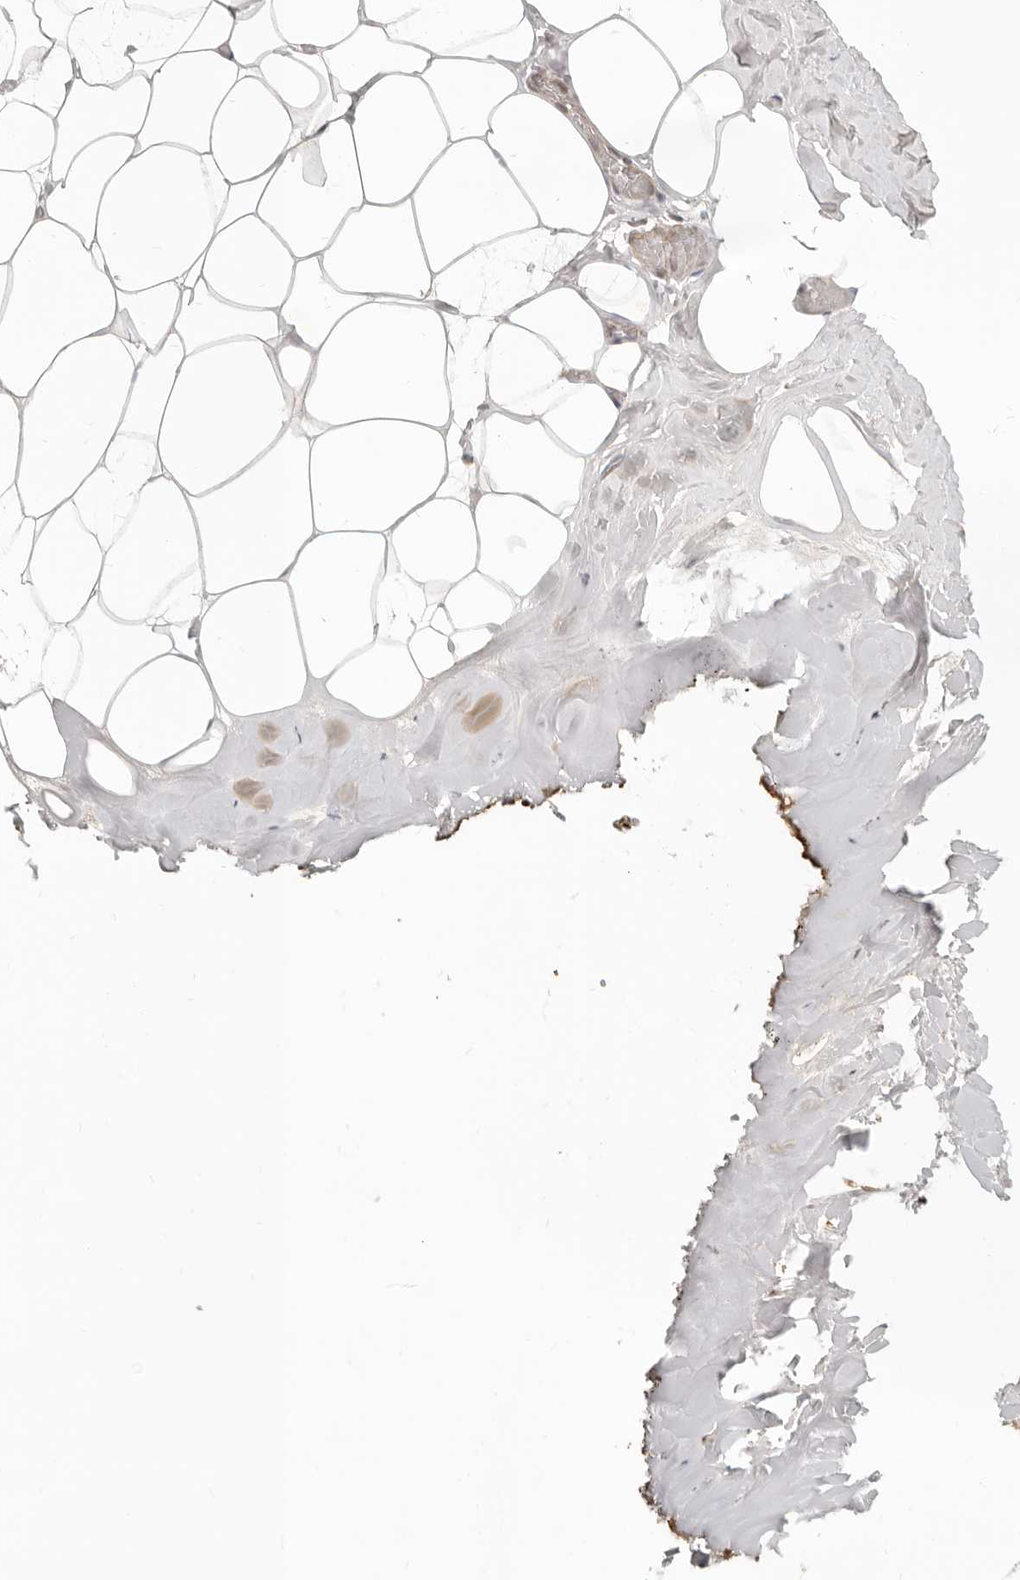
{"staining": {"intensity": "moderate", "quantity": "25%-75%", "location": "cytoplasmic/membranous"}, "tissue": "adipose tissue", "cell_type": "Adipocytes", "image_type": "normal", "snomed": [{"axis": "morphology", "description": "Normal tissue, NOS"}, {"axis": "morphology", "description": "Fibrosis, NOS"}, {"axis": "topography", "description": "Breast"}, {"axis": "topography", "description": "Adipose tissue"}], "caption": "Unremarkable adipose tissue demonstrates moderate cytoplasmic/membranous positivity in about 25%-75% of adipocytes Immunohistochemistry (ihc) stains the protein in brown and the nuclei are stained blue..", "gene": "UFSP1", "patient": {"sex": "female", "age": 39}}